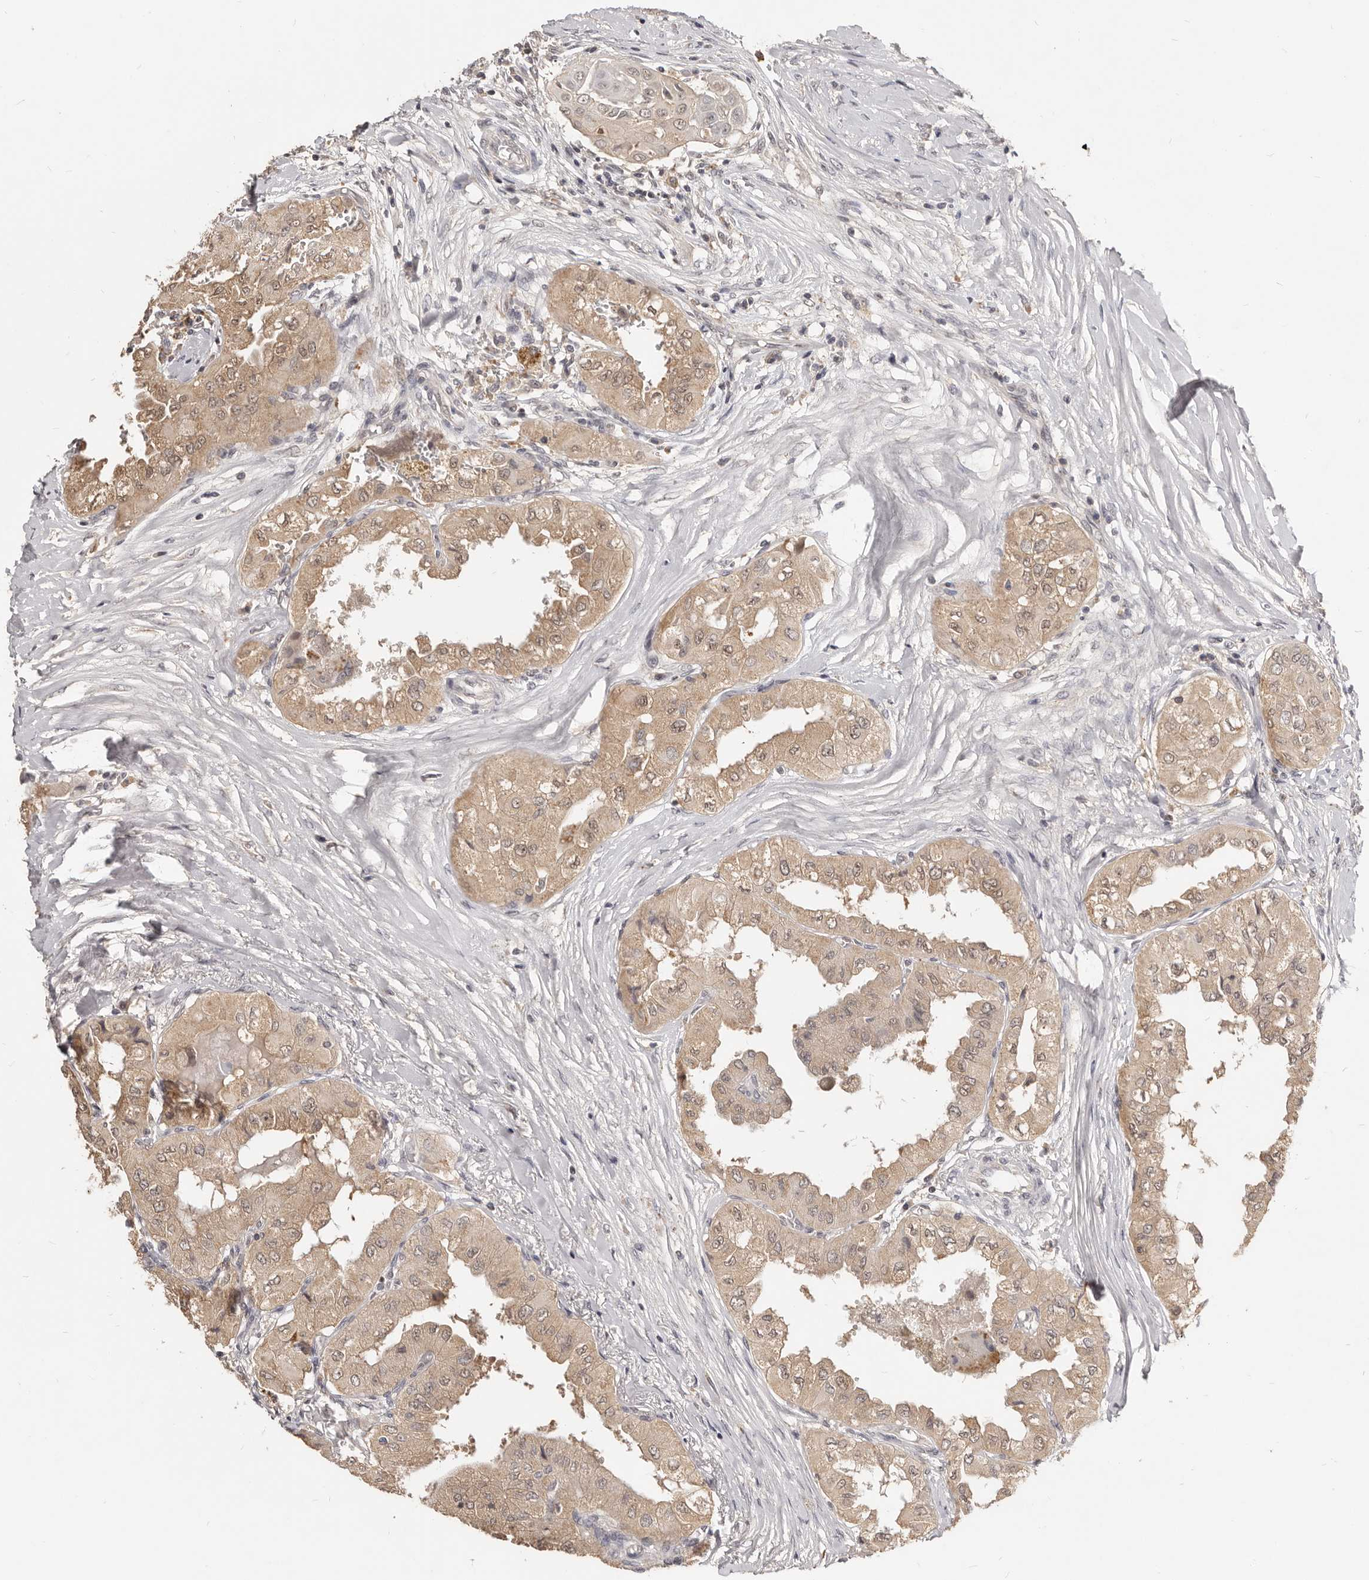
{"staining": {"intensity": "moderate", "quantity": ">75%", "location": "cytoplasmic/membranous"}, "tissue": "thyroid cancer", "cell_type": "Tumor cells", "image_type": "cancer", "snomed": [{"axis": "morphology", "description": "Papillary adenocarcinoma, NOS"}, {"axis": "topography", "description": "Thyroid gland"}], "caption": "Brown immunohistochemical staining in human thyroid cancer (papillary adenocarcinoma) demonstrates moderate cytoplasmic/membranous expression in approximately >75% of tumor cells. The staining is performed using DAB (3,3'-diaminobenzidine) brown chromogen to label protein expression. The nuclei are counter-stained blue using hematoxylin.", "gene": "TSPAN13", "patient": {"sex": "female", "age": 59}}